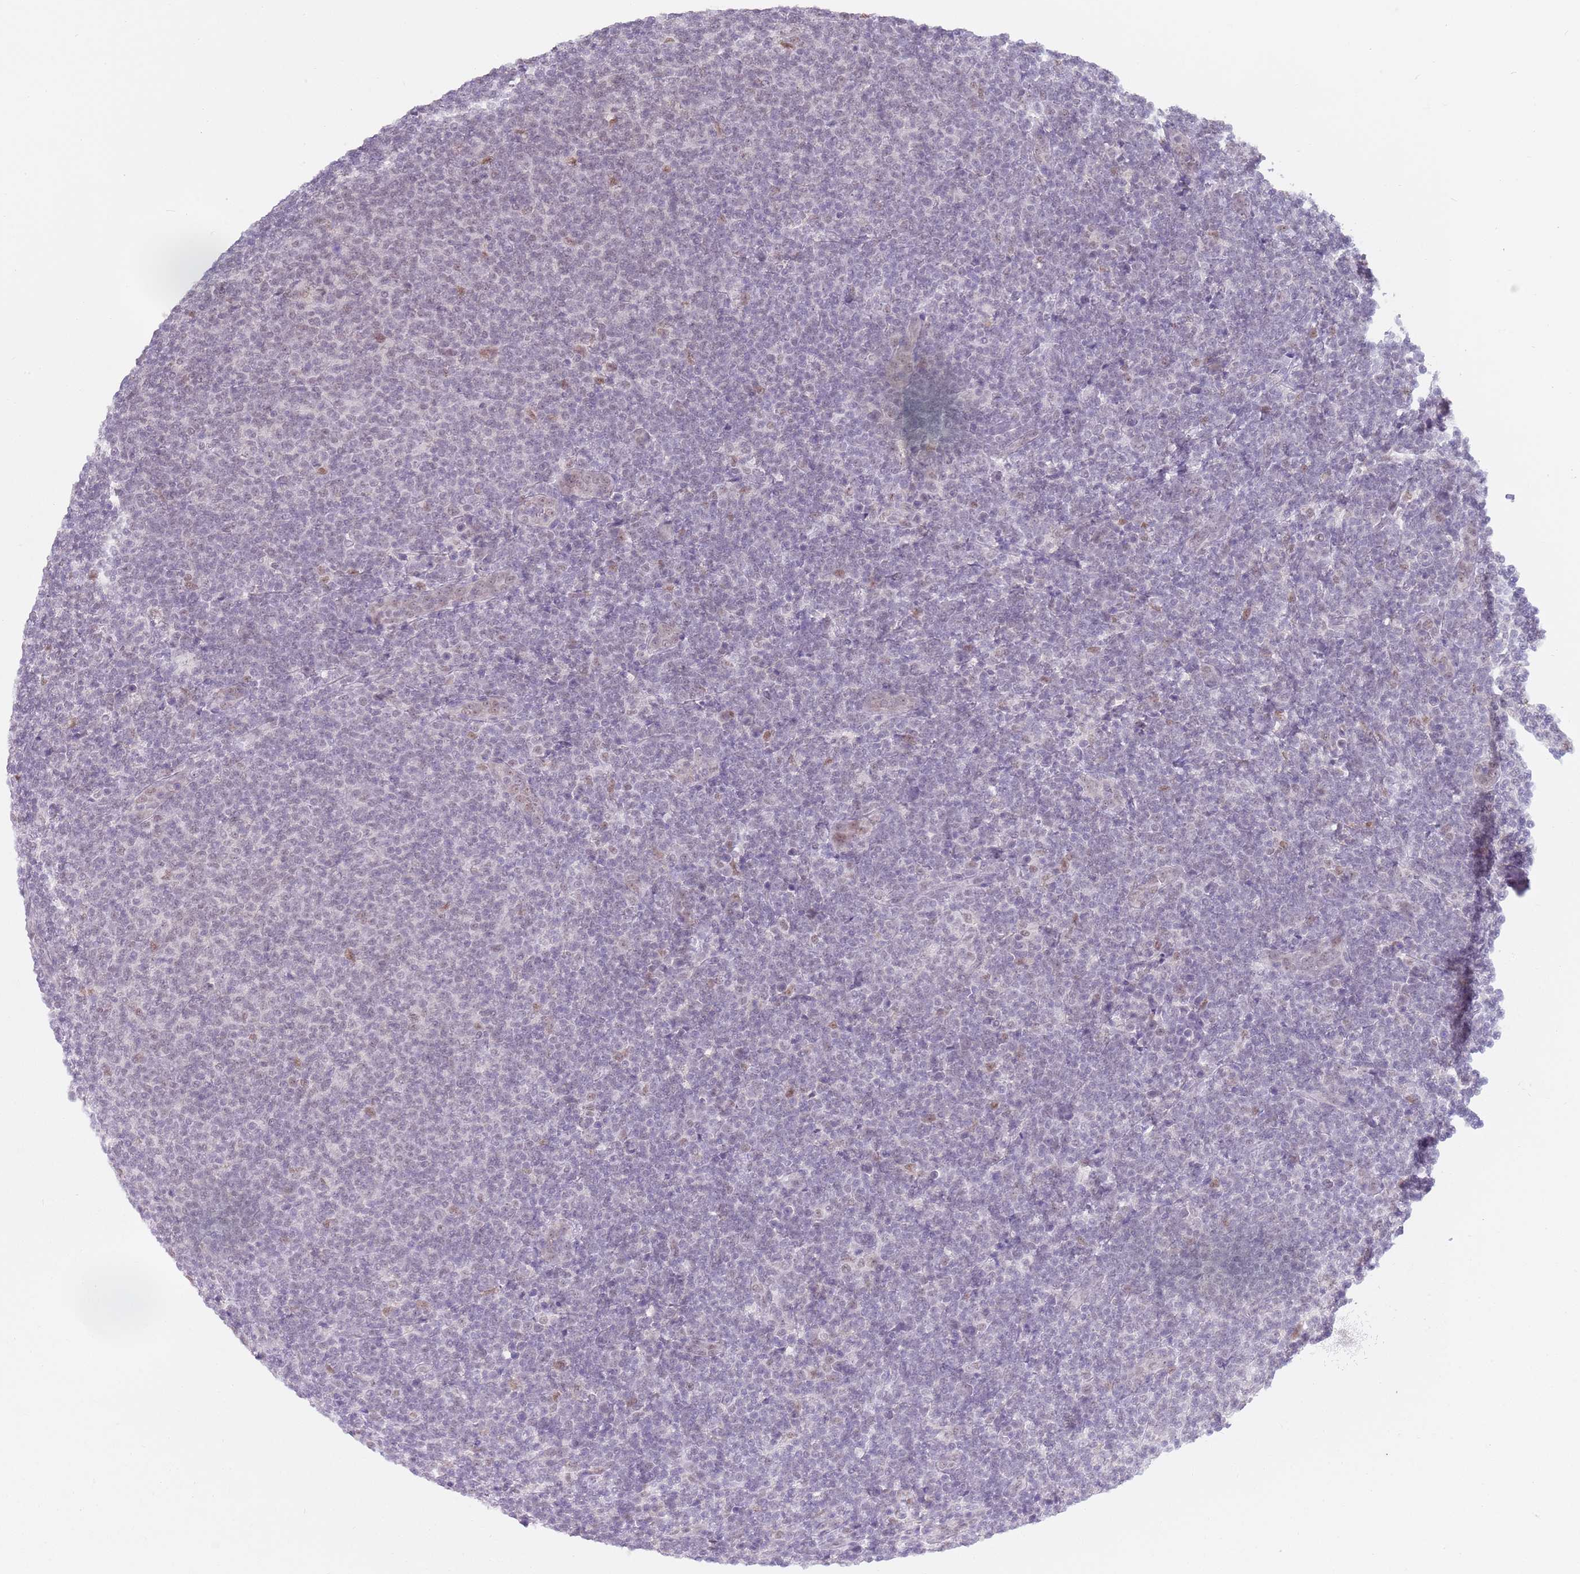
{"staining": {"intensity": "negative", "quantity": "none", "location": "none"}, "tissue": "lymphoma", "cell_type": "Tumor cells", "image_type": "cancer", "snomed": [{"axis": "morphology", "description": "Malignant lymphoma, non-Hodgkin's type, Low grade"}, {"axis": "topography", "description": "Lymph node"}], "caption": "DAB immunohistochemical staining of human low-grade malignant lymphoma, non-Hodgkin's type displays no significant expression in tumor cells. (DAB (3,3'-diaminobenzidine) IHC, high magnification).", "gene": "SEPHS2", "patient": {"sex": "male", "age": 66}}